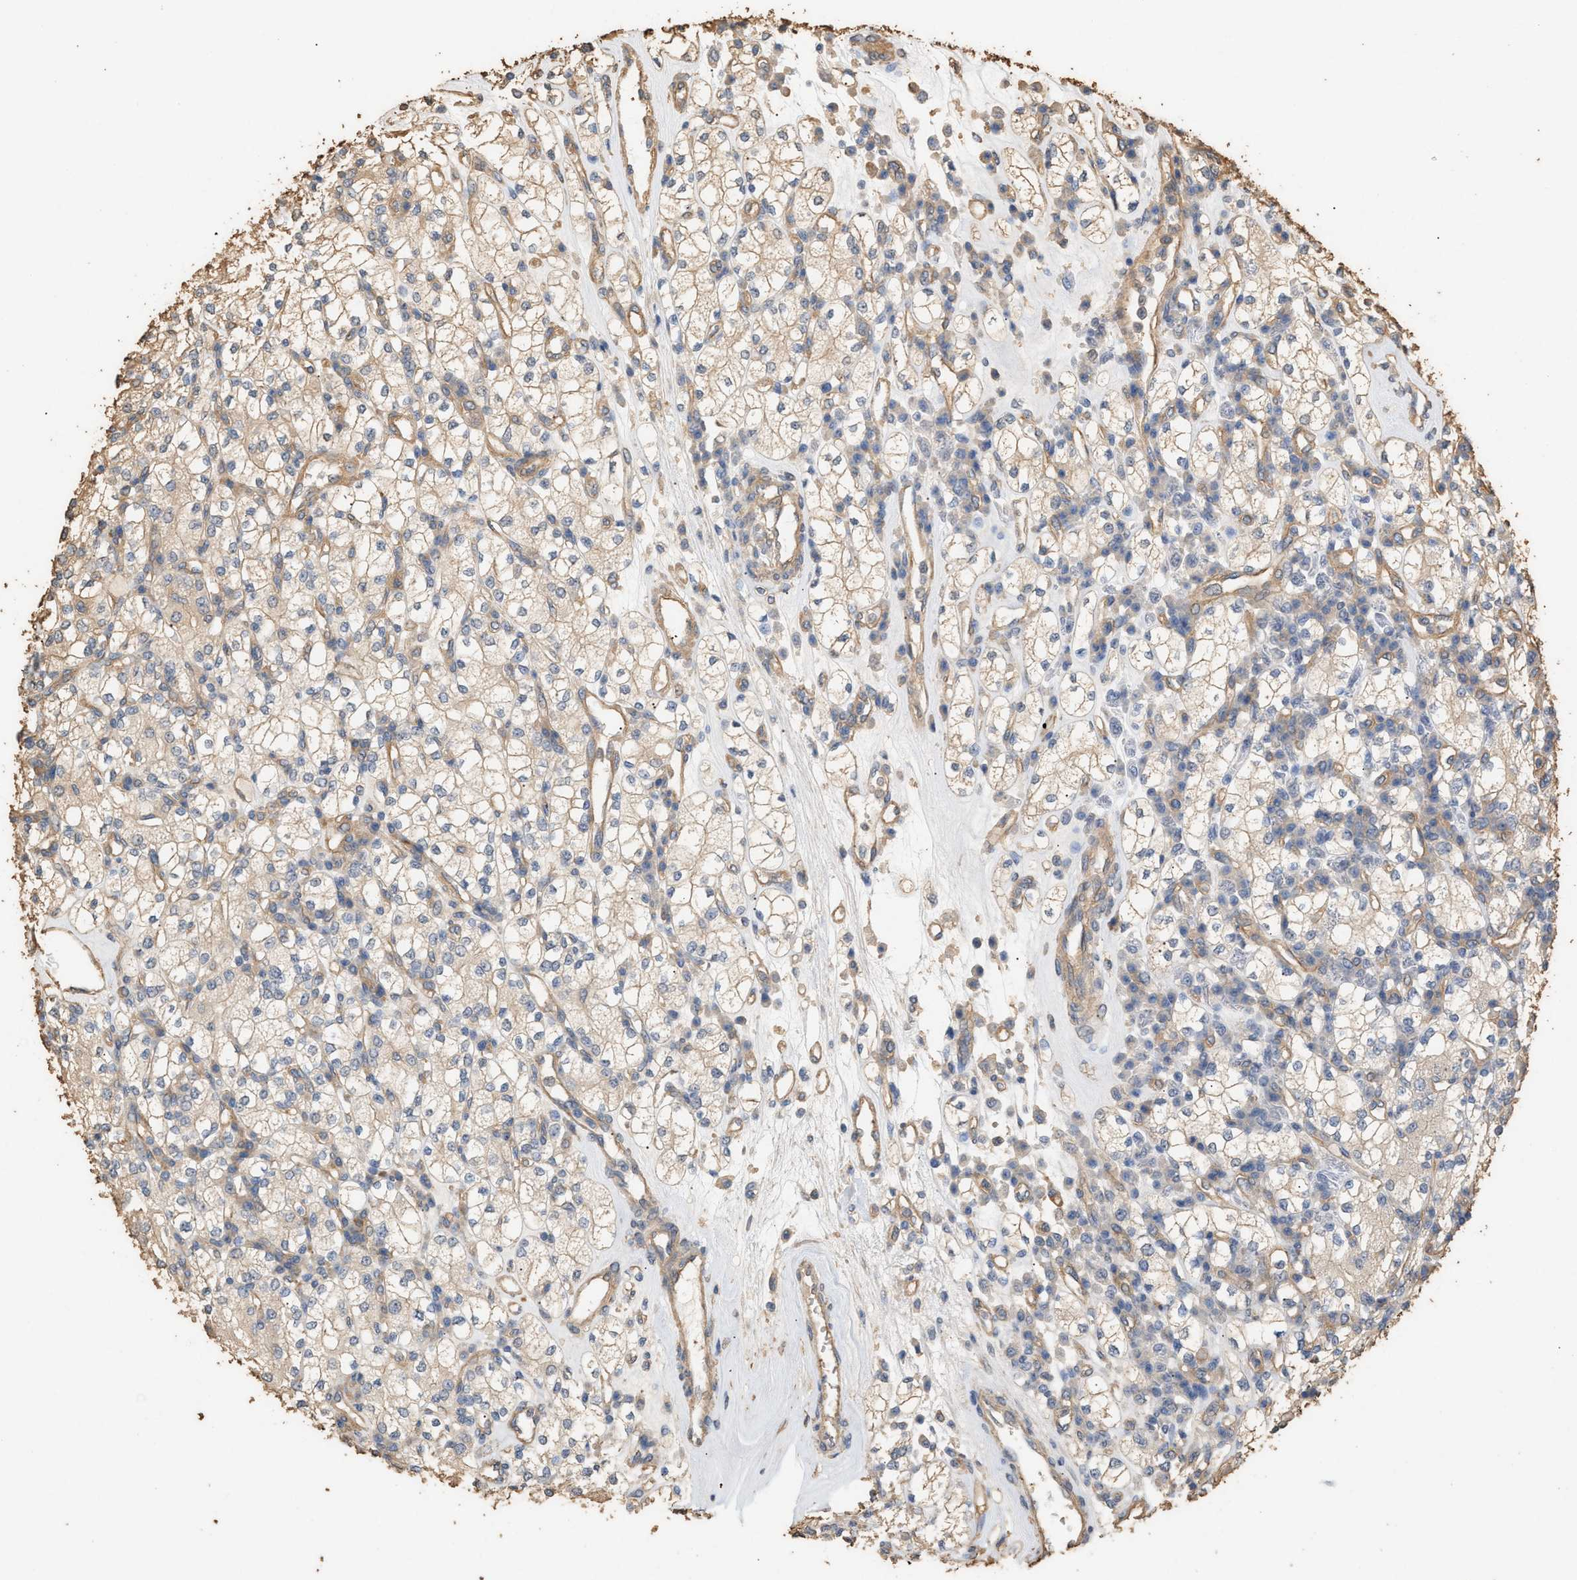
{"staining": {"intensity": "weak", "quantity": "25%-75%", "location": "cytoplasmic/membranous"}, "tissue": "renal cancer", "cell_type": "Tumor cells", "image_type": "cancer", "snomed": [{"axis": "morphology", "description": "Adenocarcinoma, NOS"}, {"axis": "topography", "description": "Kidney"}], "caption": "There is low levels of weak cytoplasmic/membranous staining in tumor cells of renal cancer, as demonstrated by immunohistochemical staining (brown color).", "gene": "DCAF7", "patient": {"sex": "male", "age": 77}}